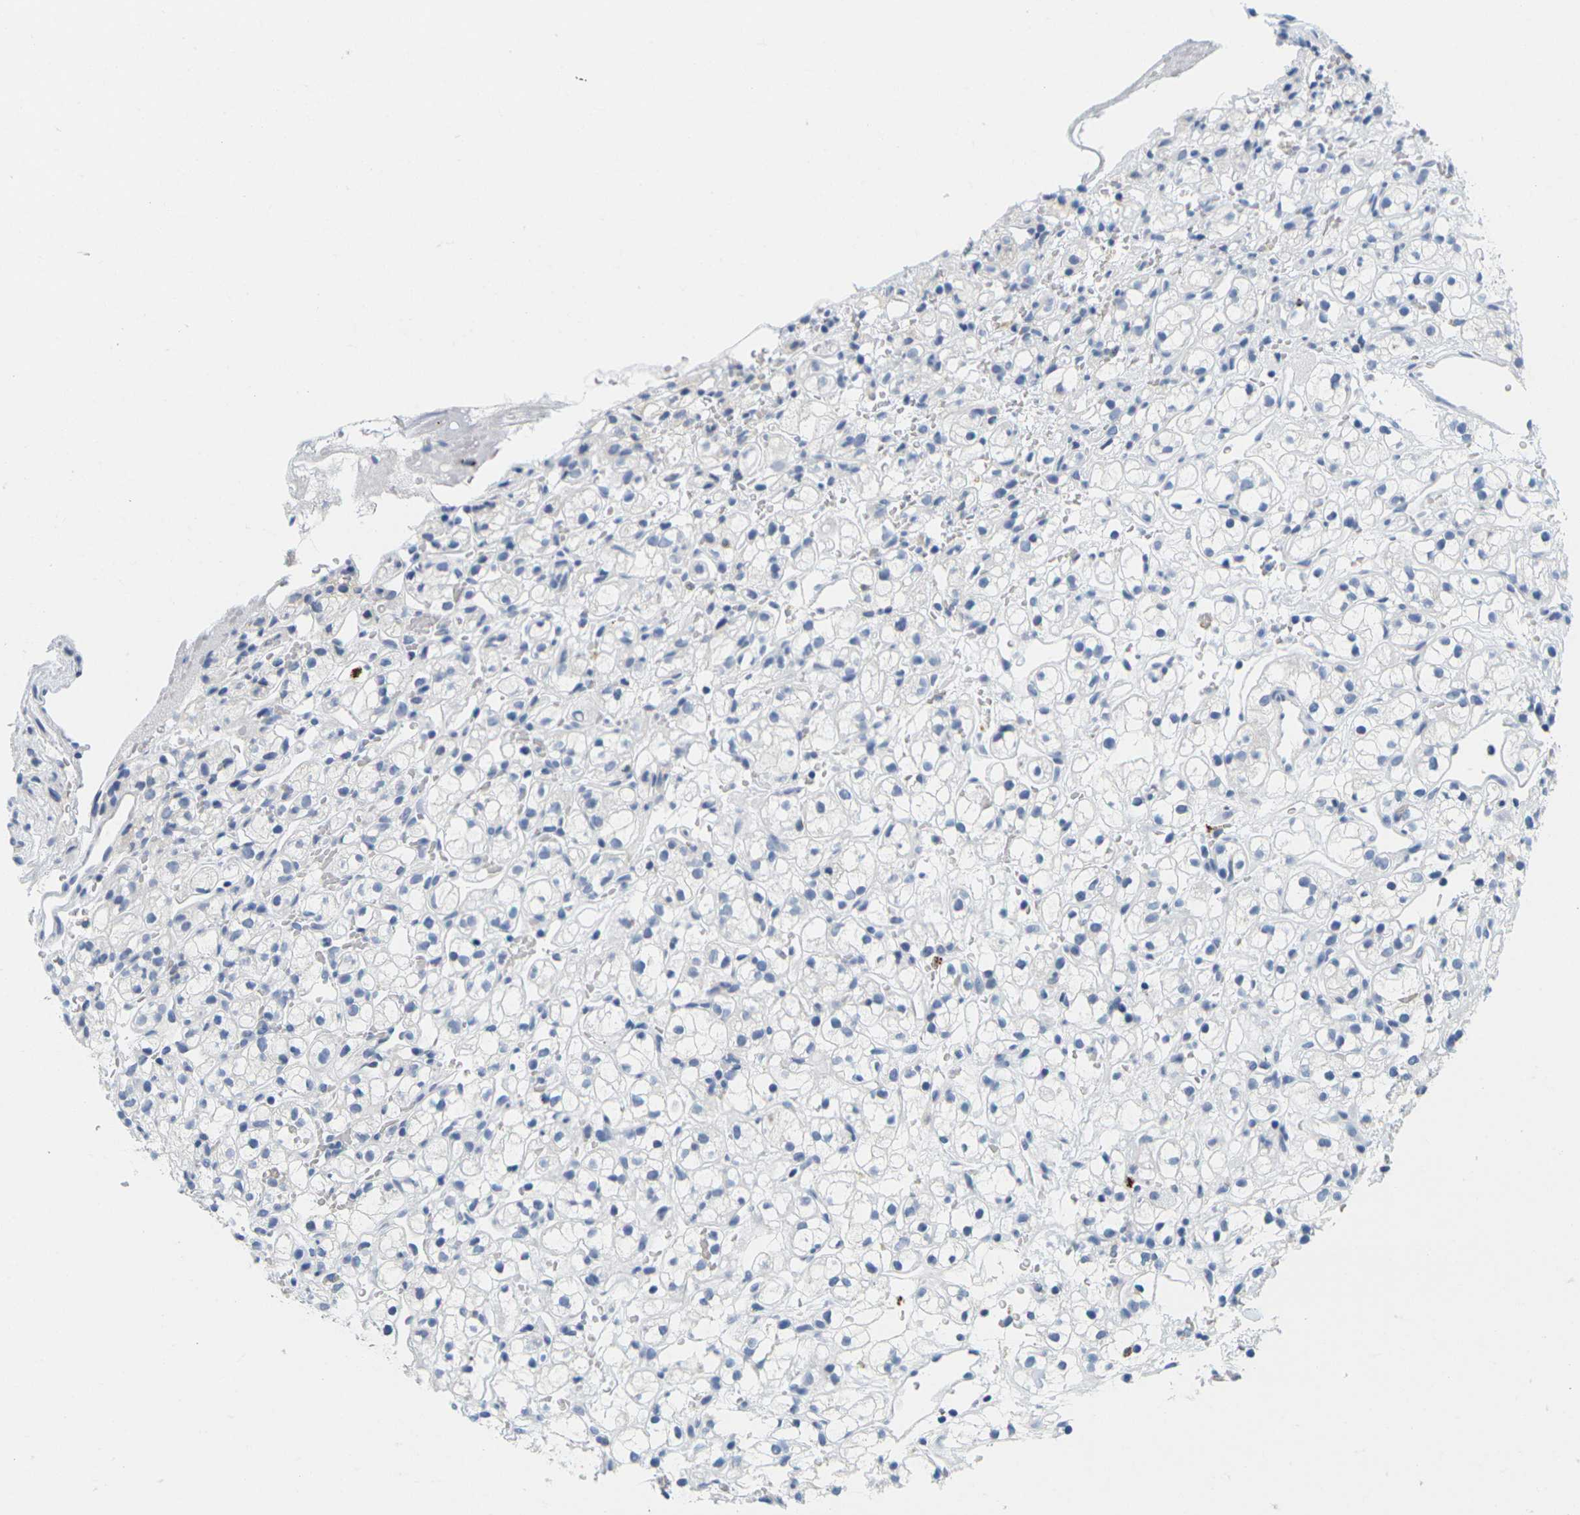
{"staining": {"intensity": "negative", "quantity": "none", "location": "none"}, "tissue": "renal cancer", "cell_type": "Tumor cells", "image_type": "cancer", "snomed": [{"axis": "morphology", "description": "Adenocarcinoma, NOS"}, {"axis": "topography", "description": "Kidney"}], "caption": "IHC histopathology image of neoplastic tissue: renal adenocarcinoma stained with DAB (3,3'-diaminobenzidine) demonstrates no significant protein expression in tumor cells.", "gene": "HLA-DOB", "patient": {"sex": "male", "age": 61}}